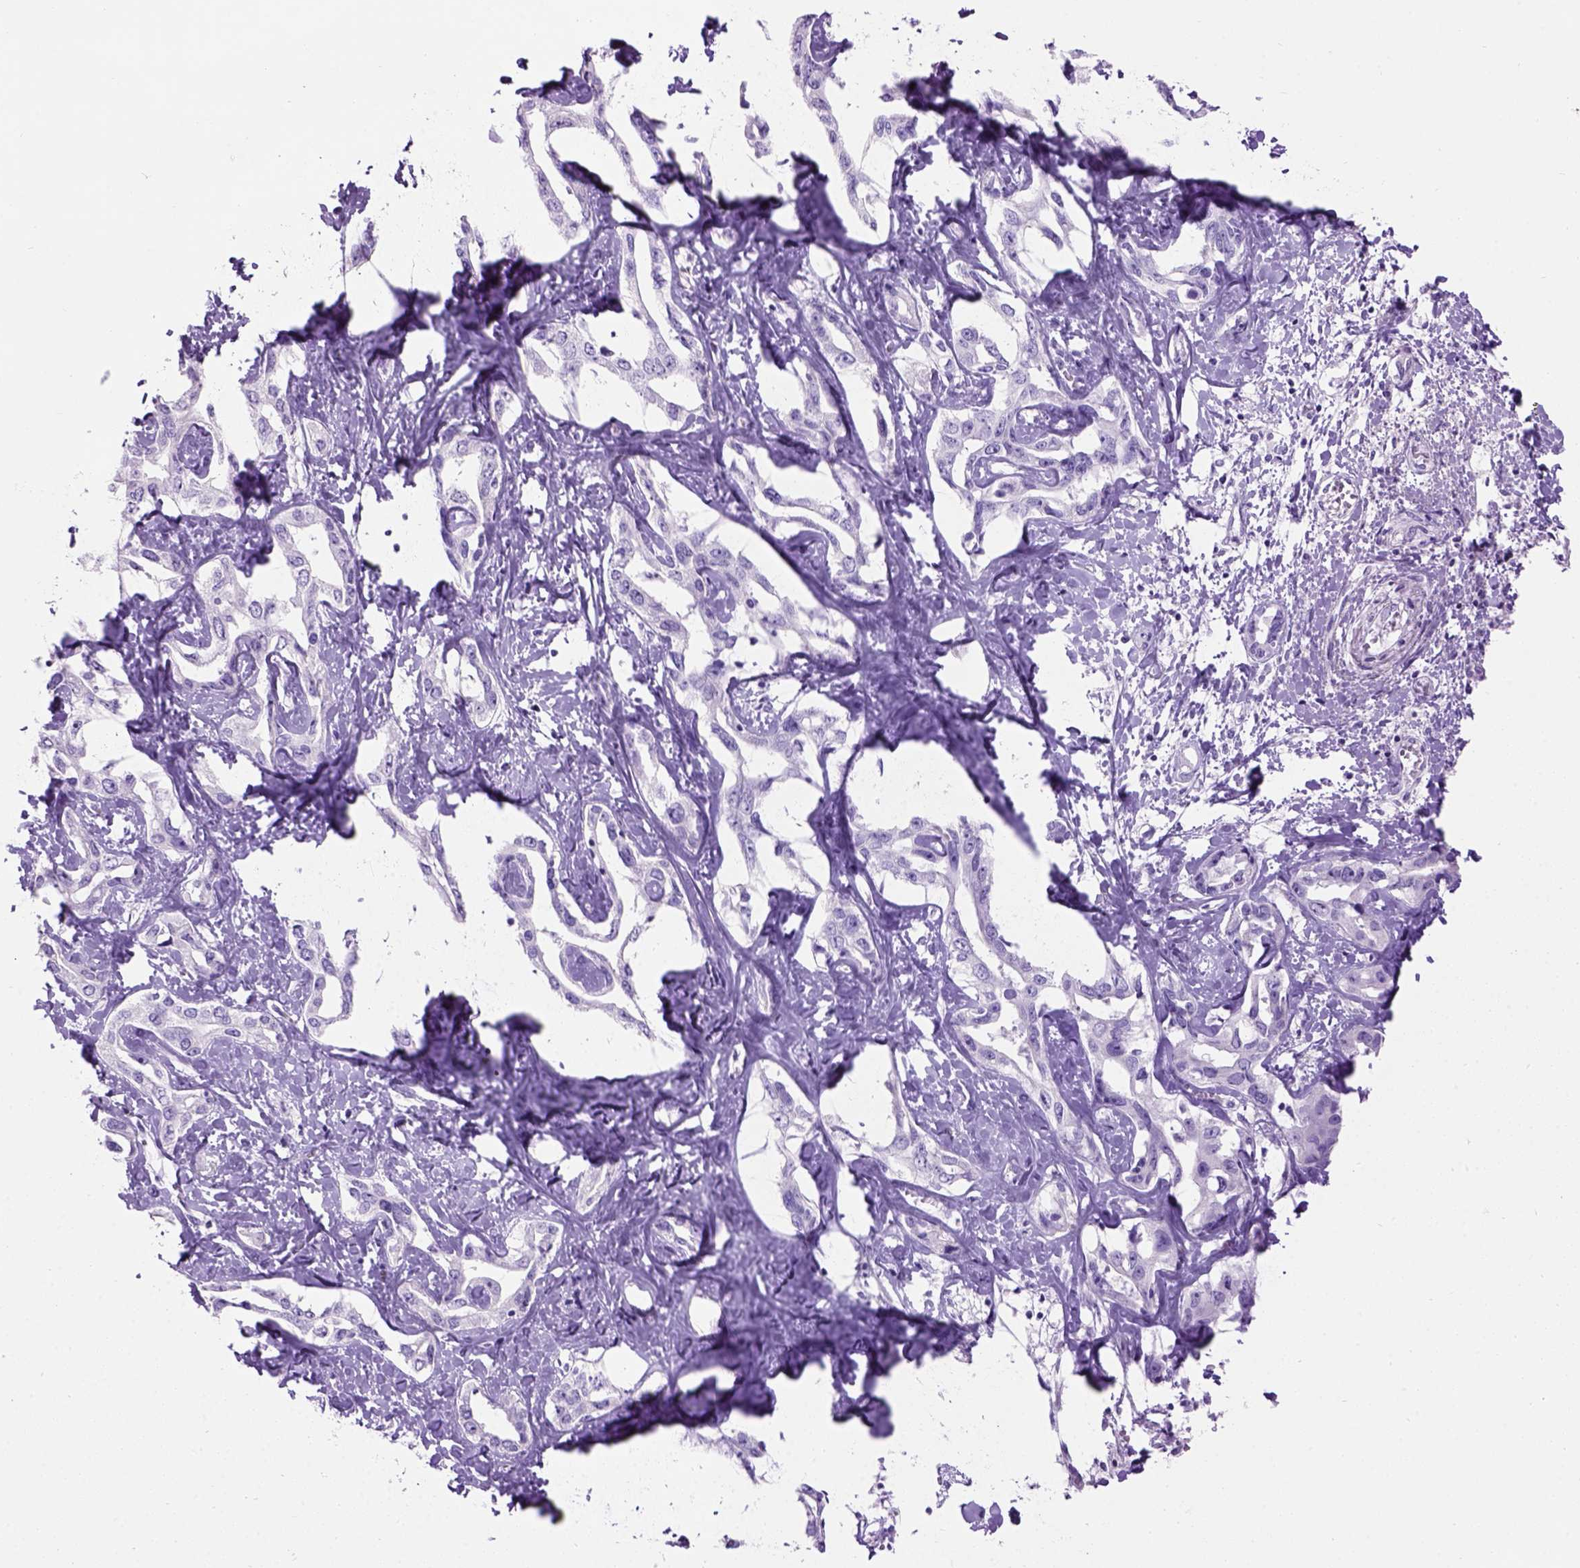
{"staining": {"intensity": "negative", "quantity": "none", "location": "none"}, "tissue": "liver cancer", "cell_type": "Tumor cells", "image_type": "cancer", "snomed": [{"axis": "morphology", "description": "Cholangiocarcinoma"}, {"axis": "topography", "description": "Liver"}], "caption": "DAB immunohistochemical staining of liver cancer exhibits no significant positivity in tumor cells.", "gene": "GABRB2", "patient": {"sex": "male", "age": 59}}